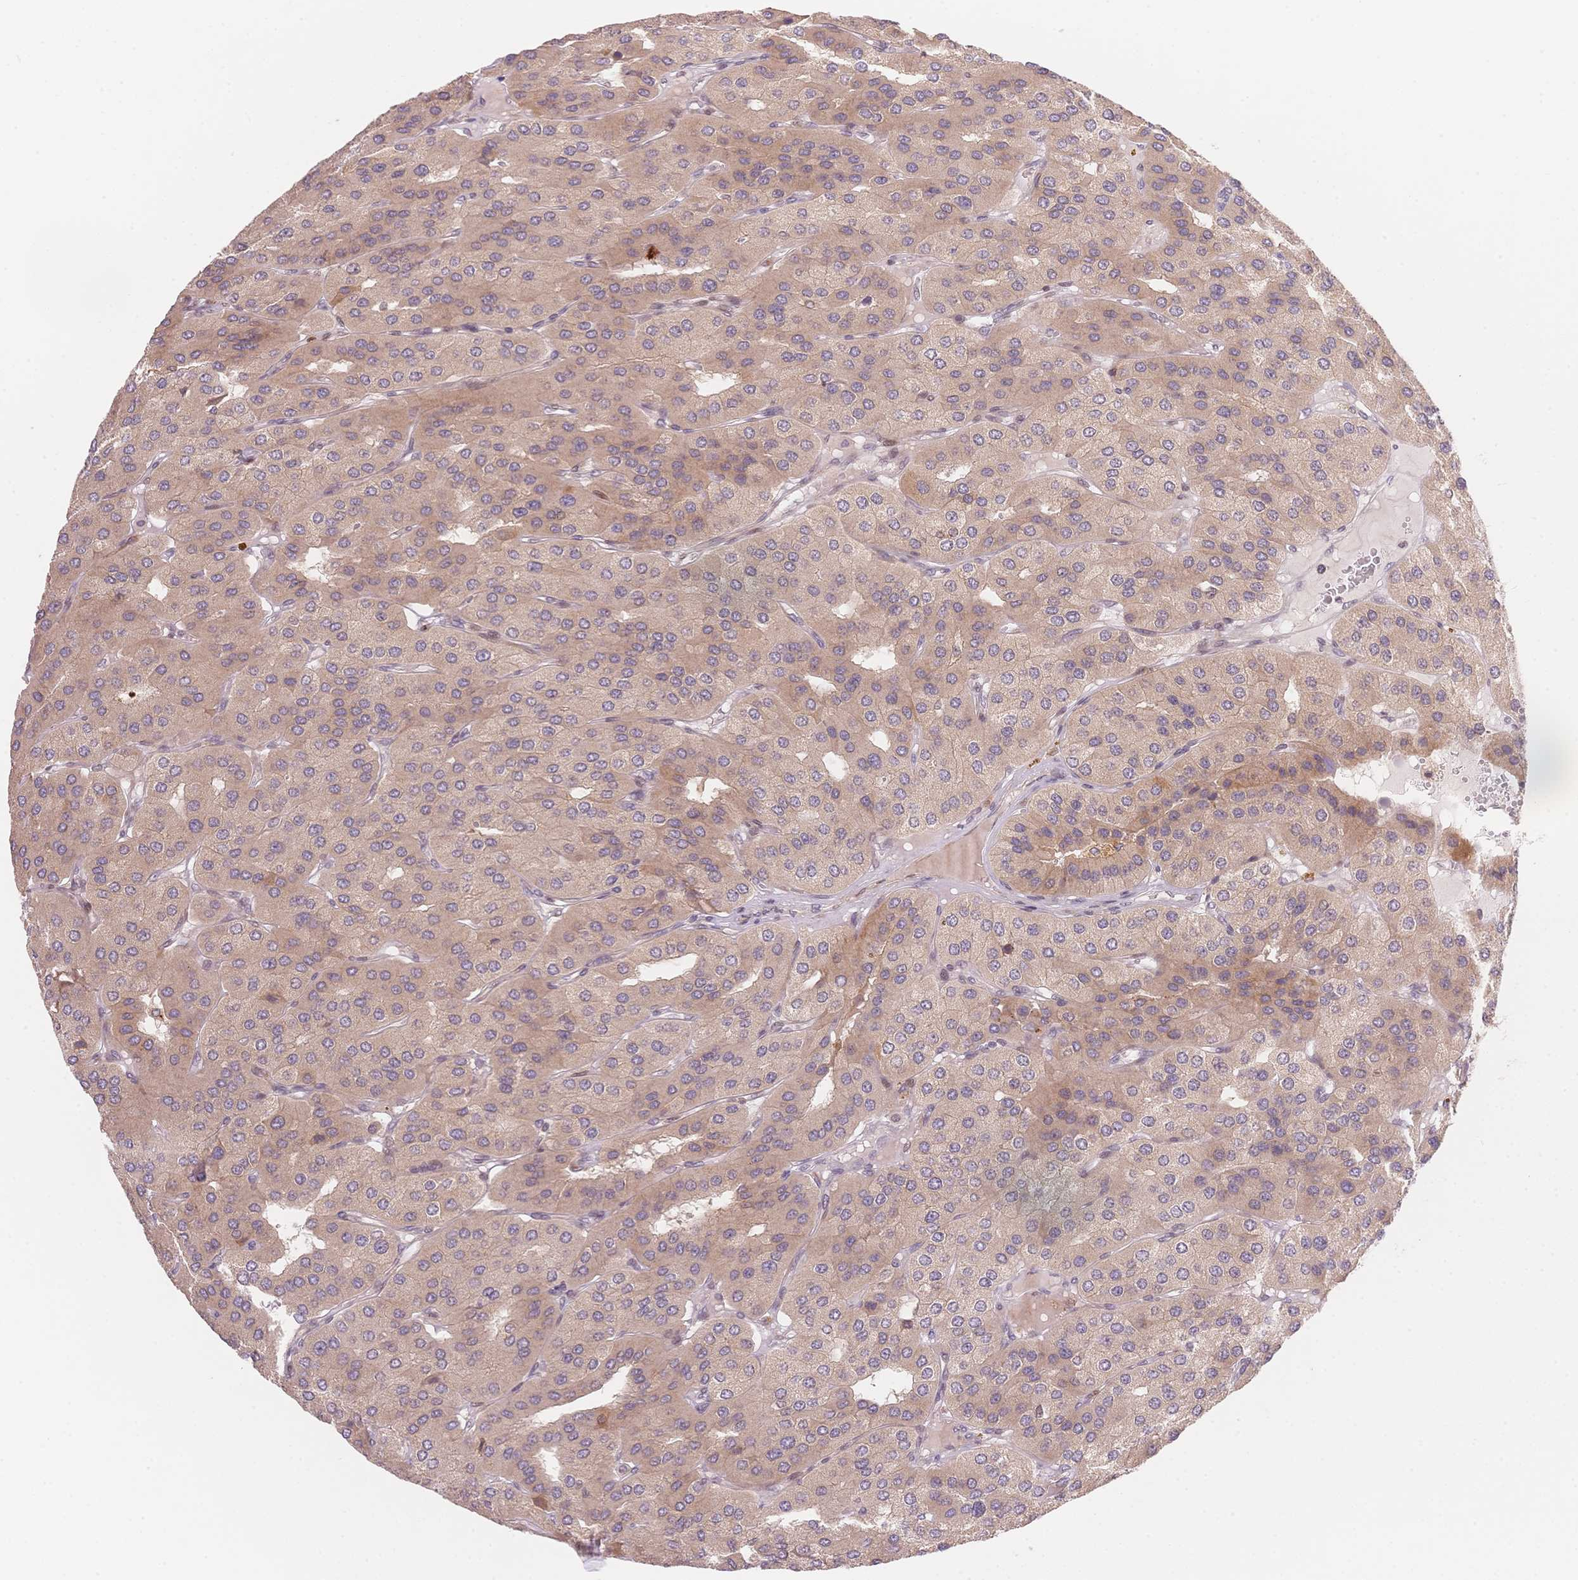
{"staining": {"intensity": "weak", "quantity": "<25%", "location": "cytoplasmic/membranous"}, "tissue": "parathyroid gland", "cell_type": "Glandular cells", "image_type": "normal", "snomed": [{"axis": "morphology", "description": "Normal tissue, NOS"}, {"axis": "morphology", "description": "Adenoma, NOS"}, {"axis": "topography", "description": "Parathyroid gland"}], "caption": "The immunohistochemistry micrograph has no significant expression in glandular cells of parathyroid gland.", "gene": "STK39", "patient": {"sex": "female", "age": 86}}